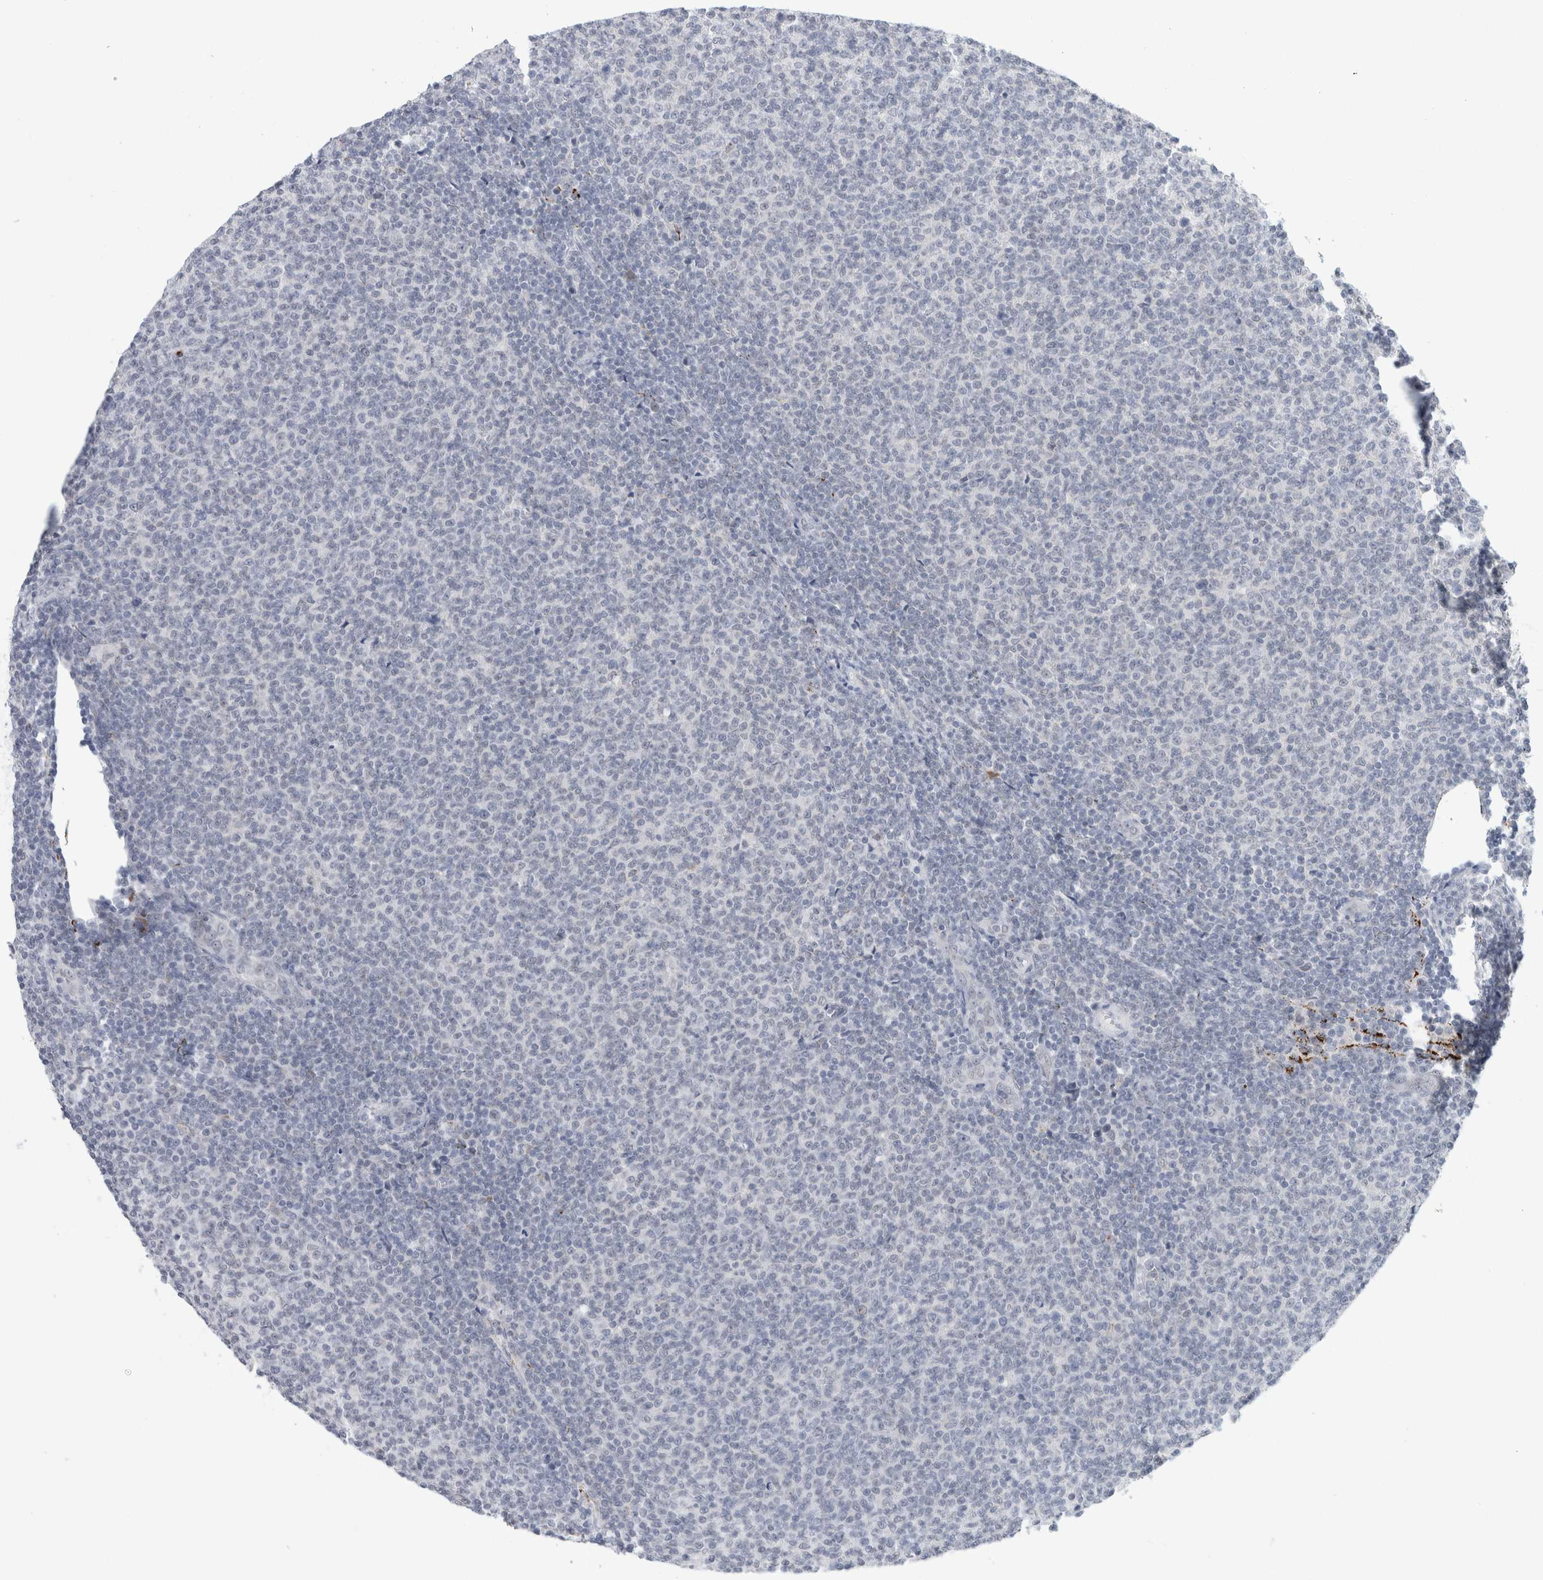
{"staining": {"intensity": "negative", "quantity": "none", "location": "none"}, "tissue": "lymphoma", "cell_type": "Tumor cells", "image_type": "cancer", "snomed": [{"axis": "morphology", "description": "Malignant lymphoma, non-Hodgkin's type, Low grade"}, {"axis": "topography", "description": "Lymph node"}], "caption": "Protein analysis of low-grade malignant lymphoma, non-Hodgkin's type shows no significant positivity in tumor cells.", "gene": "NIPA1", "patient": {"sex": "male", "age": 66}}